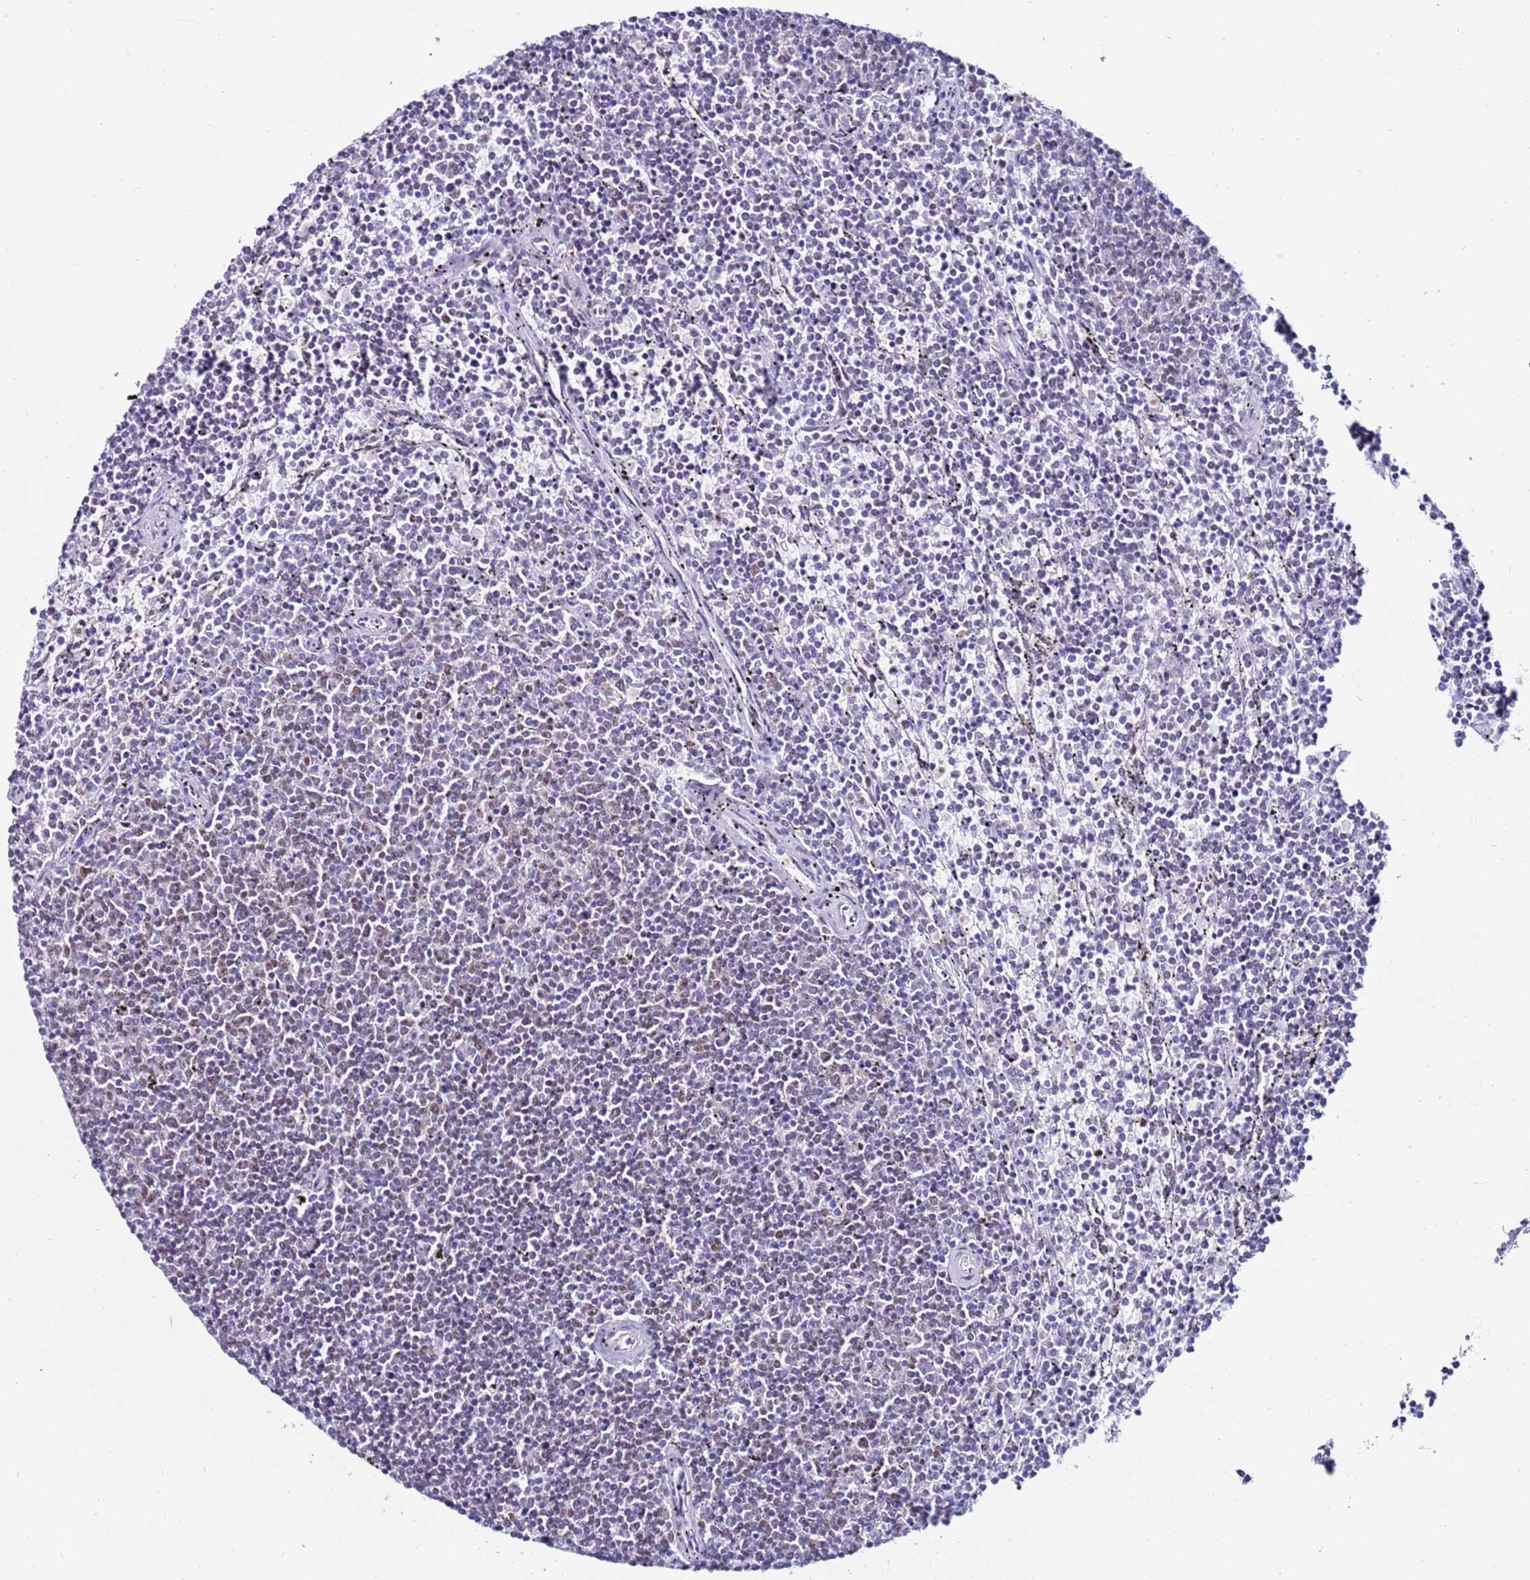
{"staining": {"intensity": "weak", "quantity": "<25%", "location": "nuclear"}, "tissue": "lymphoma", "cell_type": "Tumor cells", "image_type": "cancer", "snomed": [{"axis": "morphology", "description": "Malignant lymphoma, non-Hodgkin's type, Low grade"}, {"axis": "topography", "description": "Spleen"}], "caption": "Human low-grade malignant lymphoma, non-Hodgkin's type stained for a protein using immunohistochemistry (IHC) exhibits no staining in tumor cells.", "gene": "KPNA4", "patient": {"sex": "female", "age": 50}}